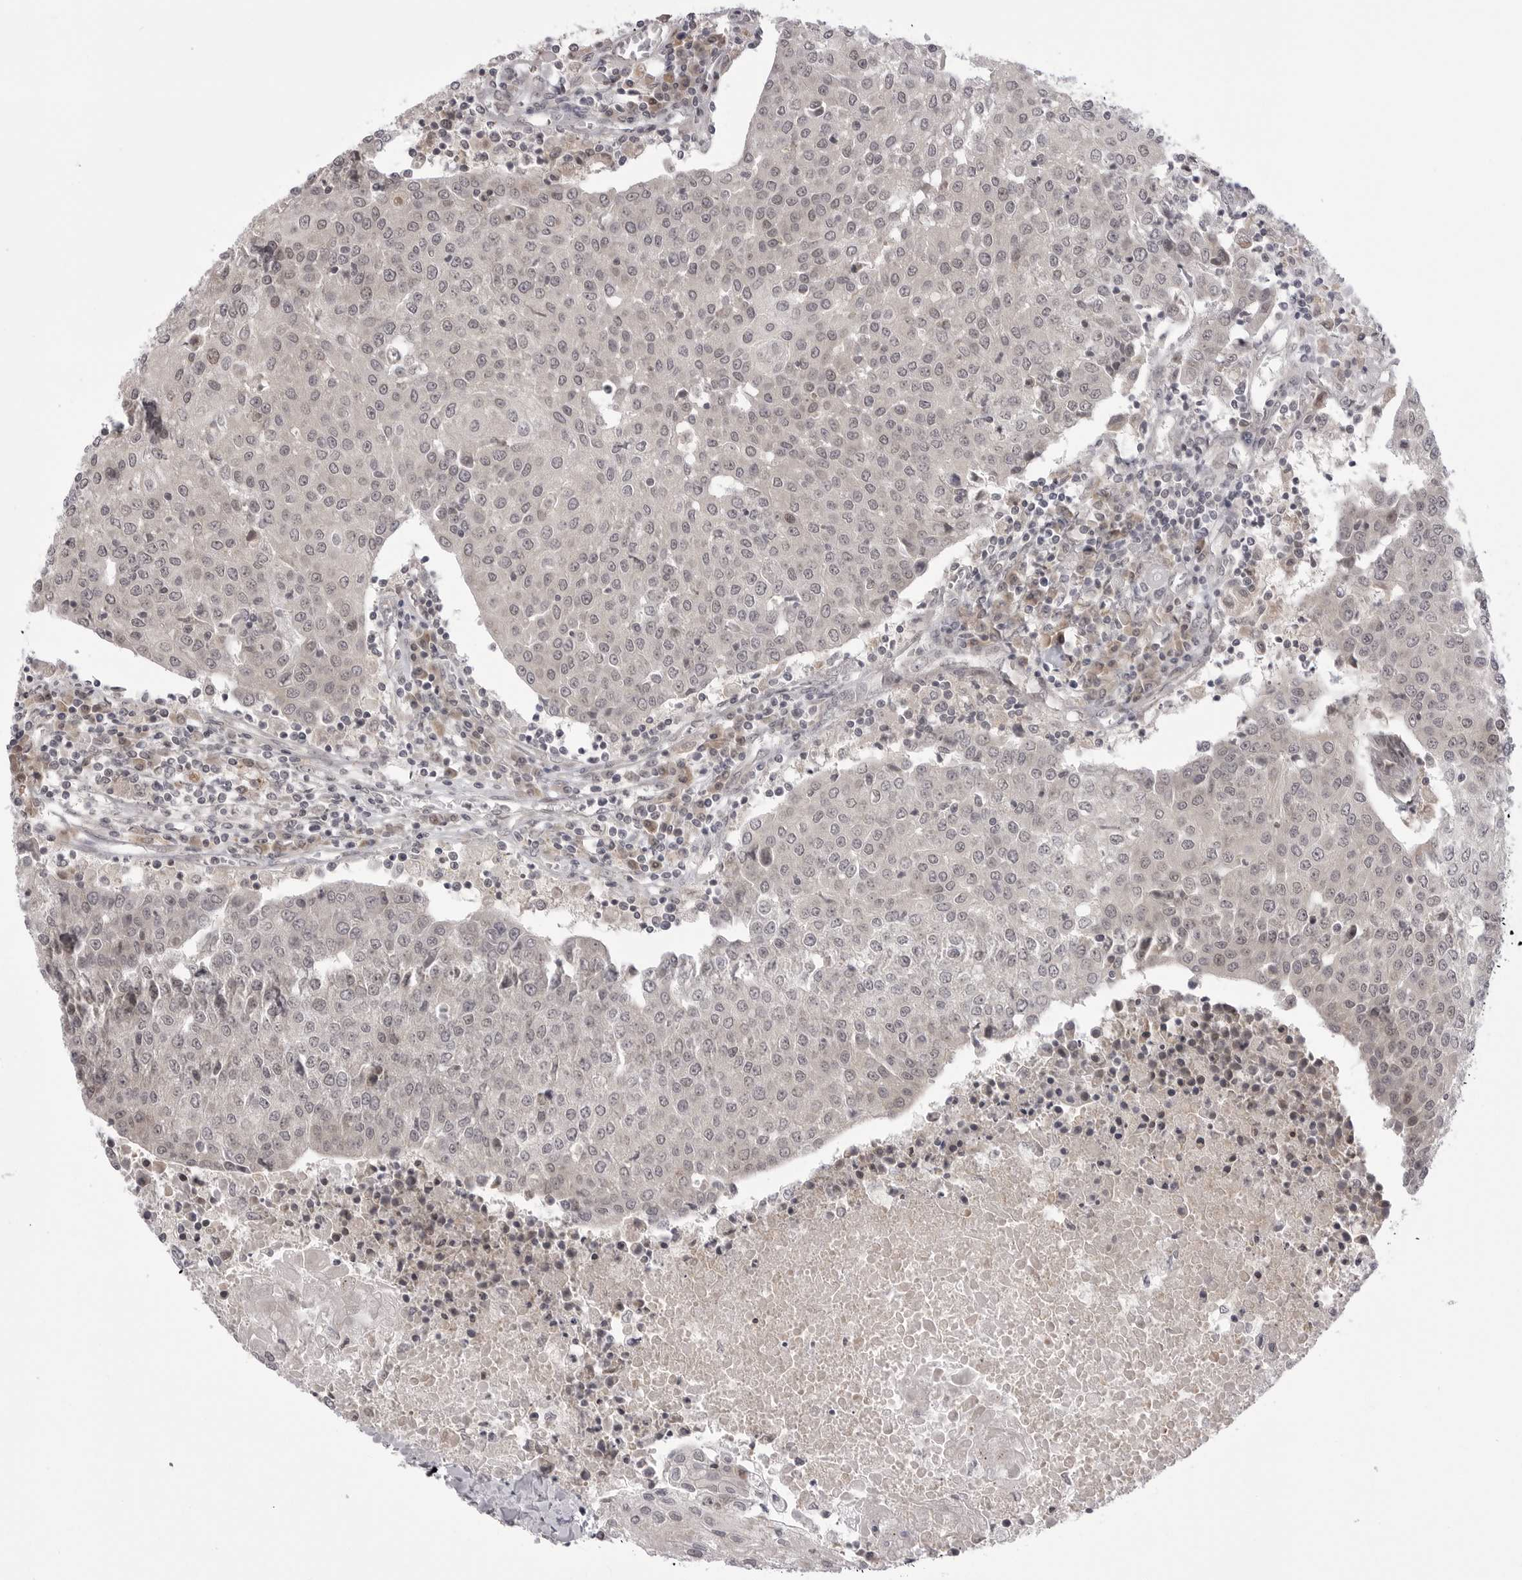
{"staining": {"intensity": "negative", "quantity": "none", "location": "none"}, "tissue": "urothelial cancer", "cell_type": "Tumor cells", "image_type": "cancer", "snomed": [{"axis": "morphology", "description": "Urothelial carcinoma, High grade"}, {"axis": "topography", "description": "Urinary bladder"}], "caption": "Tumor cells are negative for protein expression in human urothelial cancer.", "gene": "PTK2B", "patient": {"sex": "female", "age": 85}}